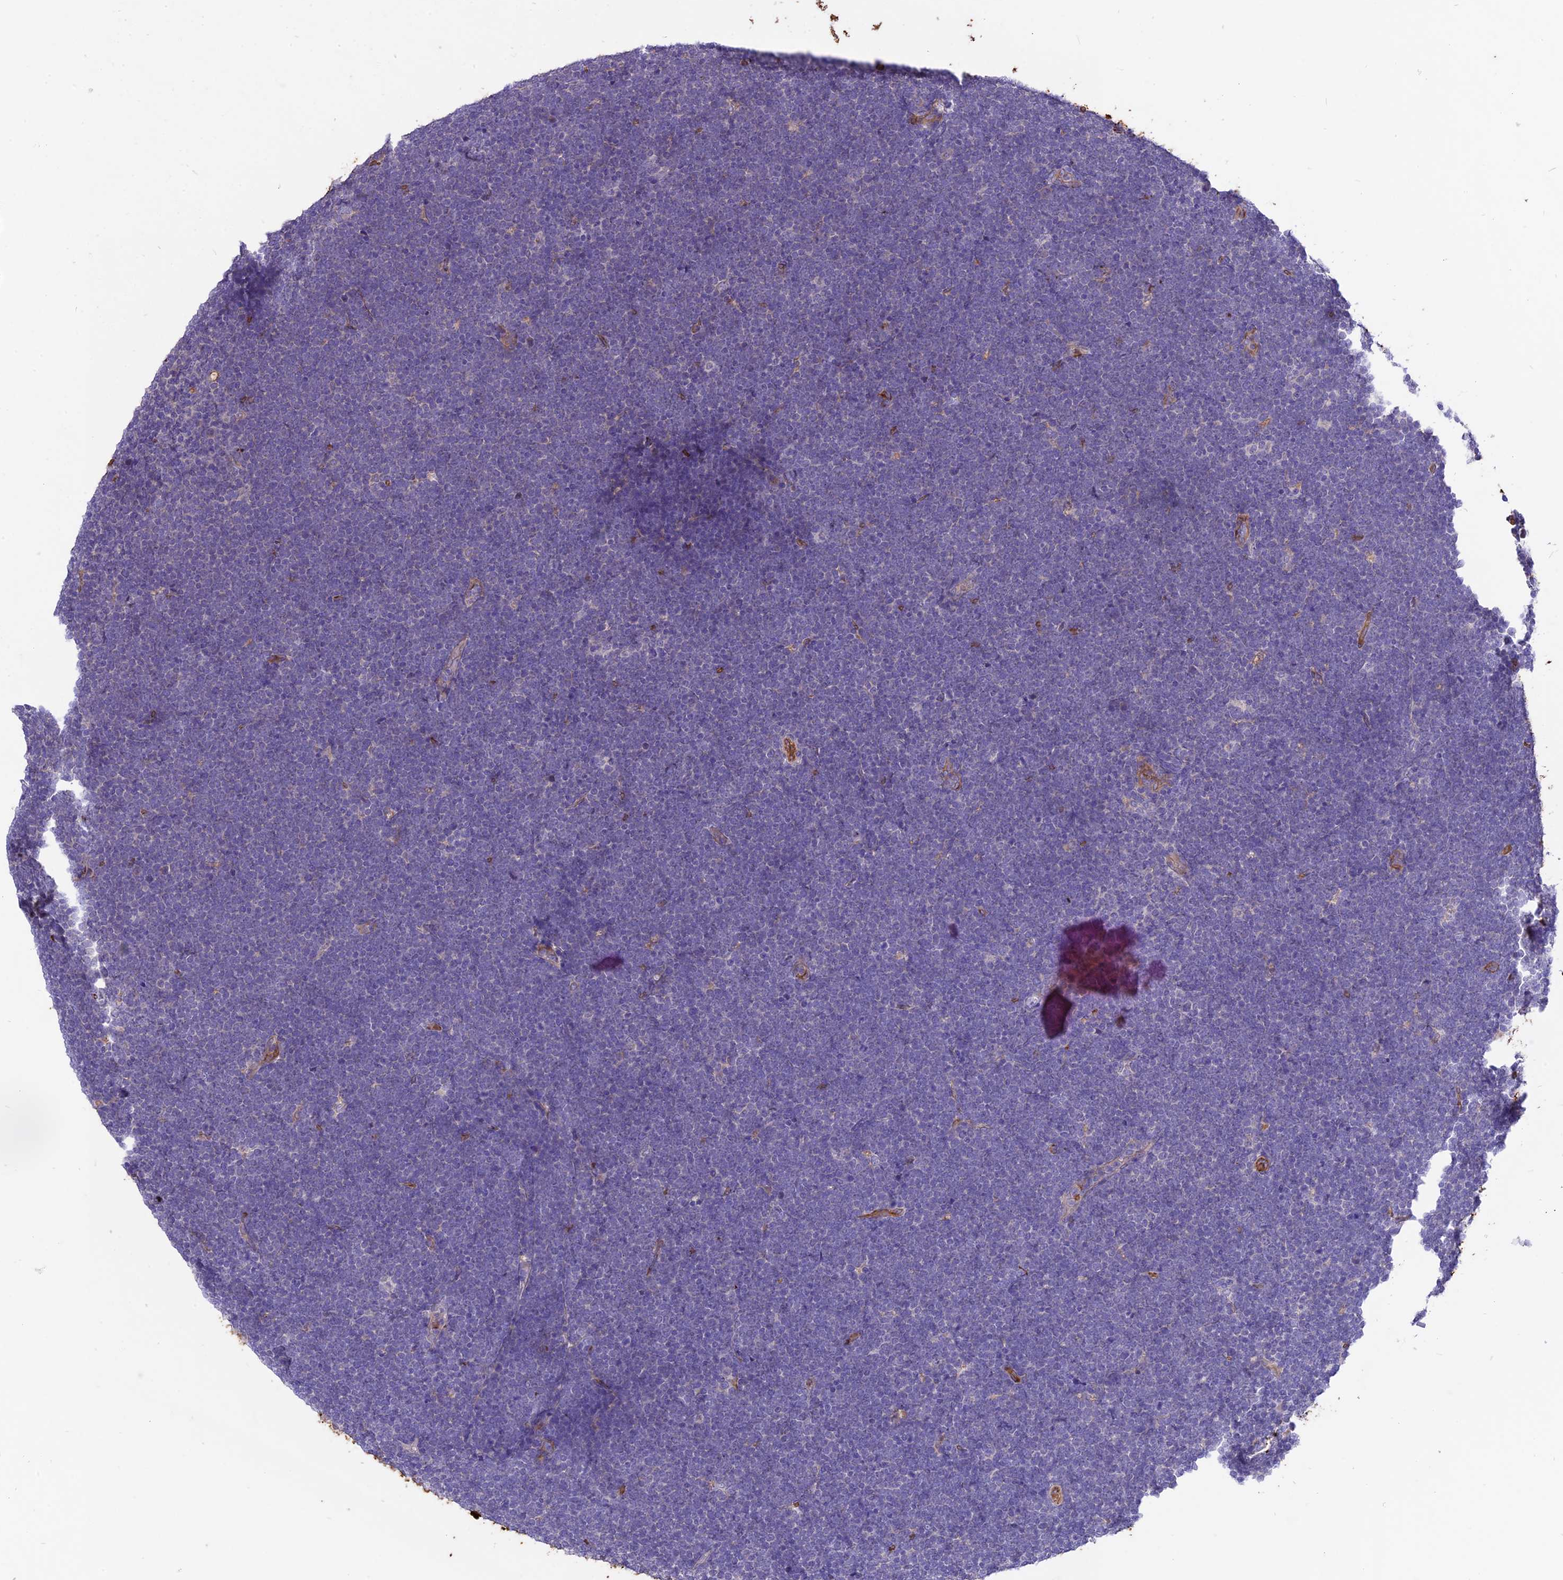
{"staining": {"intensity": "negative", "quantity": "none", "location": "none"}, "tissue": "lymphoma", "cell_type": "Tumor cells", "image_type": "cancer", "snomed": [{"axis": "morphology", "description": "Malignant lymphoma, non-Hodgkin's type, High grade"}, {"axis": "topography", "description": "Lymph node"}], "caption": "High magnification brightfield microscopy of lymphoma stained with DAB (3,3'-diaminobenzidine) (brown) and counterstained with hematoxylin (blue): tumor cells show no significant staining. (DAB IHC, high magnification).", "gene": "TTC4", "patient": {"sex": "male", "age": 13}}